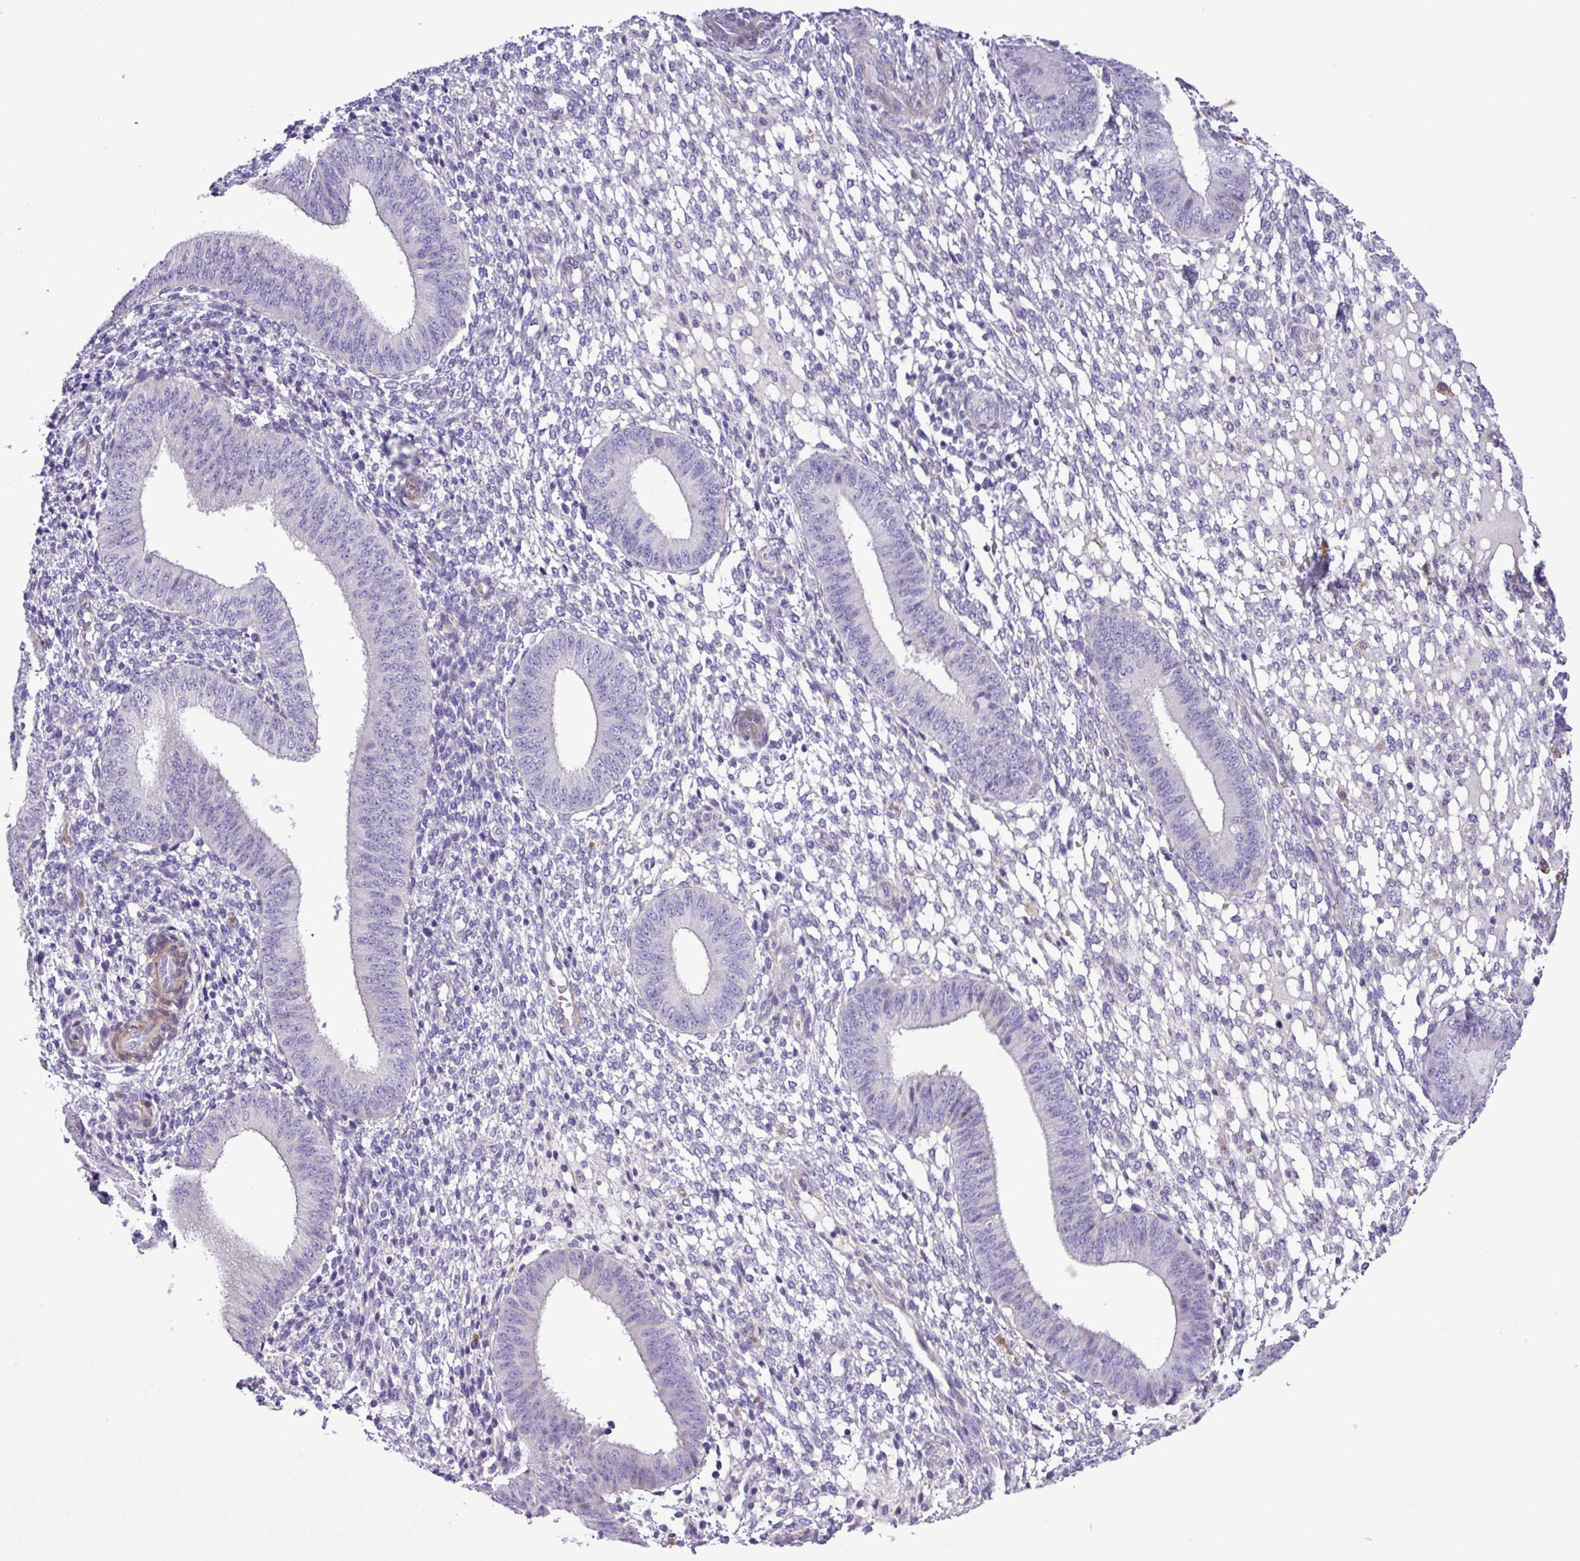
{"staining": {"intensity": "negative", "quantity": "none", "location": "none"}, "tissue": "endometrium", "cell_type": "Cells in endometrial stroma", "image_type": "normal", "snomed": [{"axis": "morphology", "description": "Normal tissue, NOS"}, {"axis": "topography", "description": "Endometrium"}], "caption": "Protein analysis of normal endometrium demonstrates no significant staining in cells in endometrial stroma.", "gene": "C11orf91", "patient": {"sex": "female", "age": 49}}